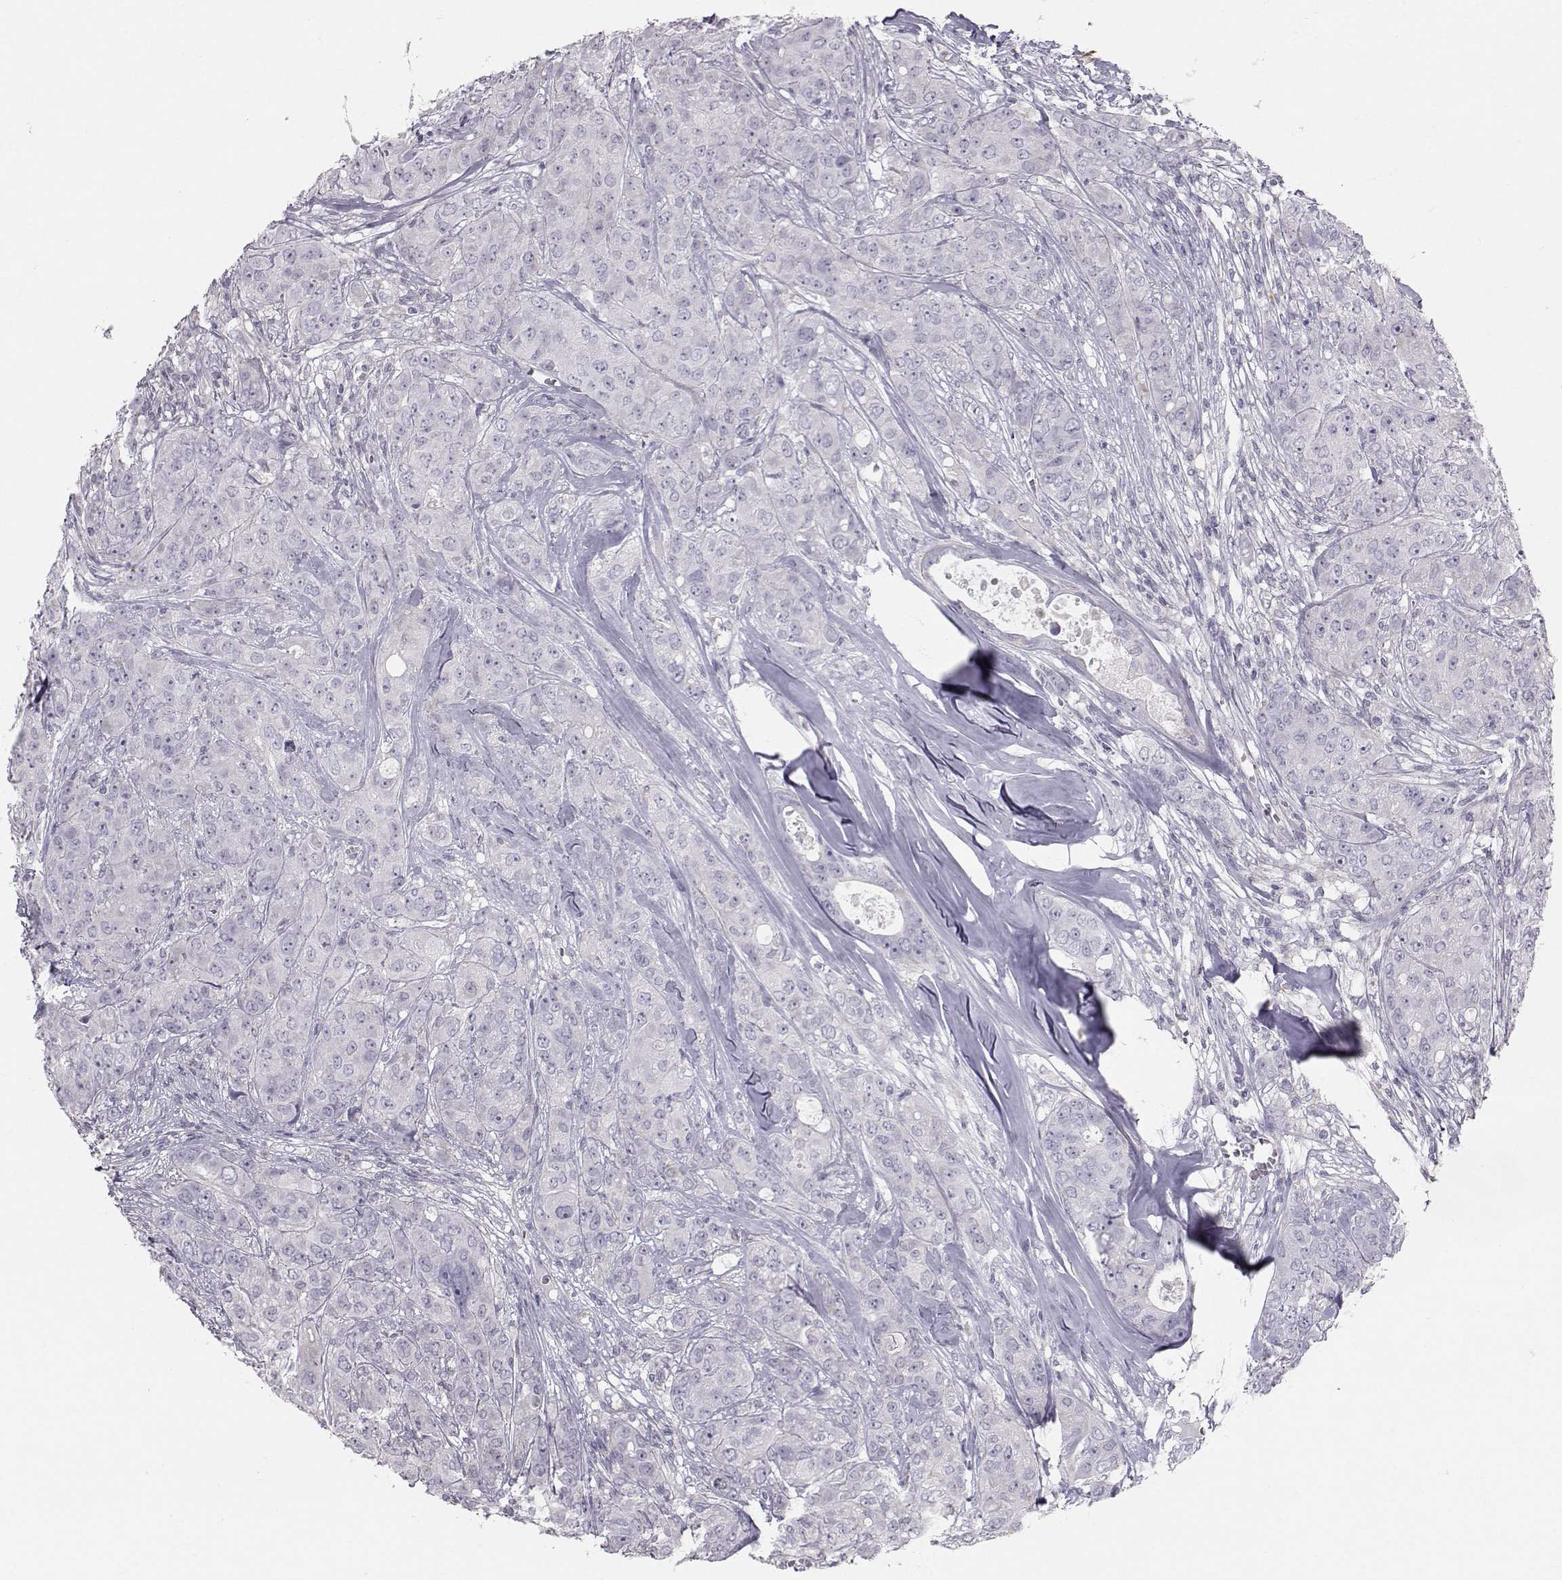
{"staining": {"intensity": "negative", "quantity": "none", "location": "none"}, "tissue": "breast cancer", "cell_type": "Tumor cells", "image_type": "cancer", "snomed": [{"axis": "morphology", "description": "Duct carcinoma"}, {"axis": "topography", "description": "Breast"}], "caption": "Tumor cells are negative for protein expression in human invasive ductal carcinoma (breast). Brightfield microscopy of immunohistochemistry stained with DAB (brown) and hematoxylin (blue), captured at high magnification.", "gene": "GARIN3", "patient": {"sex": "female", "age": 43}}